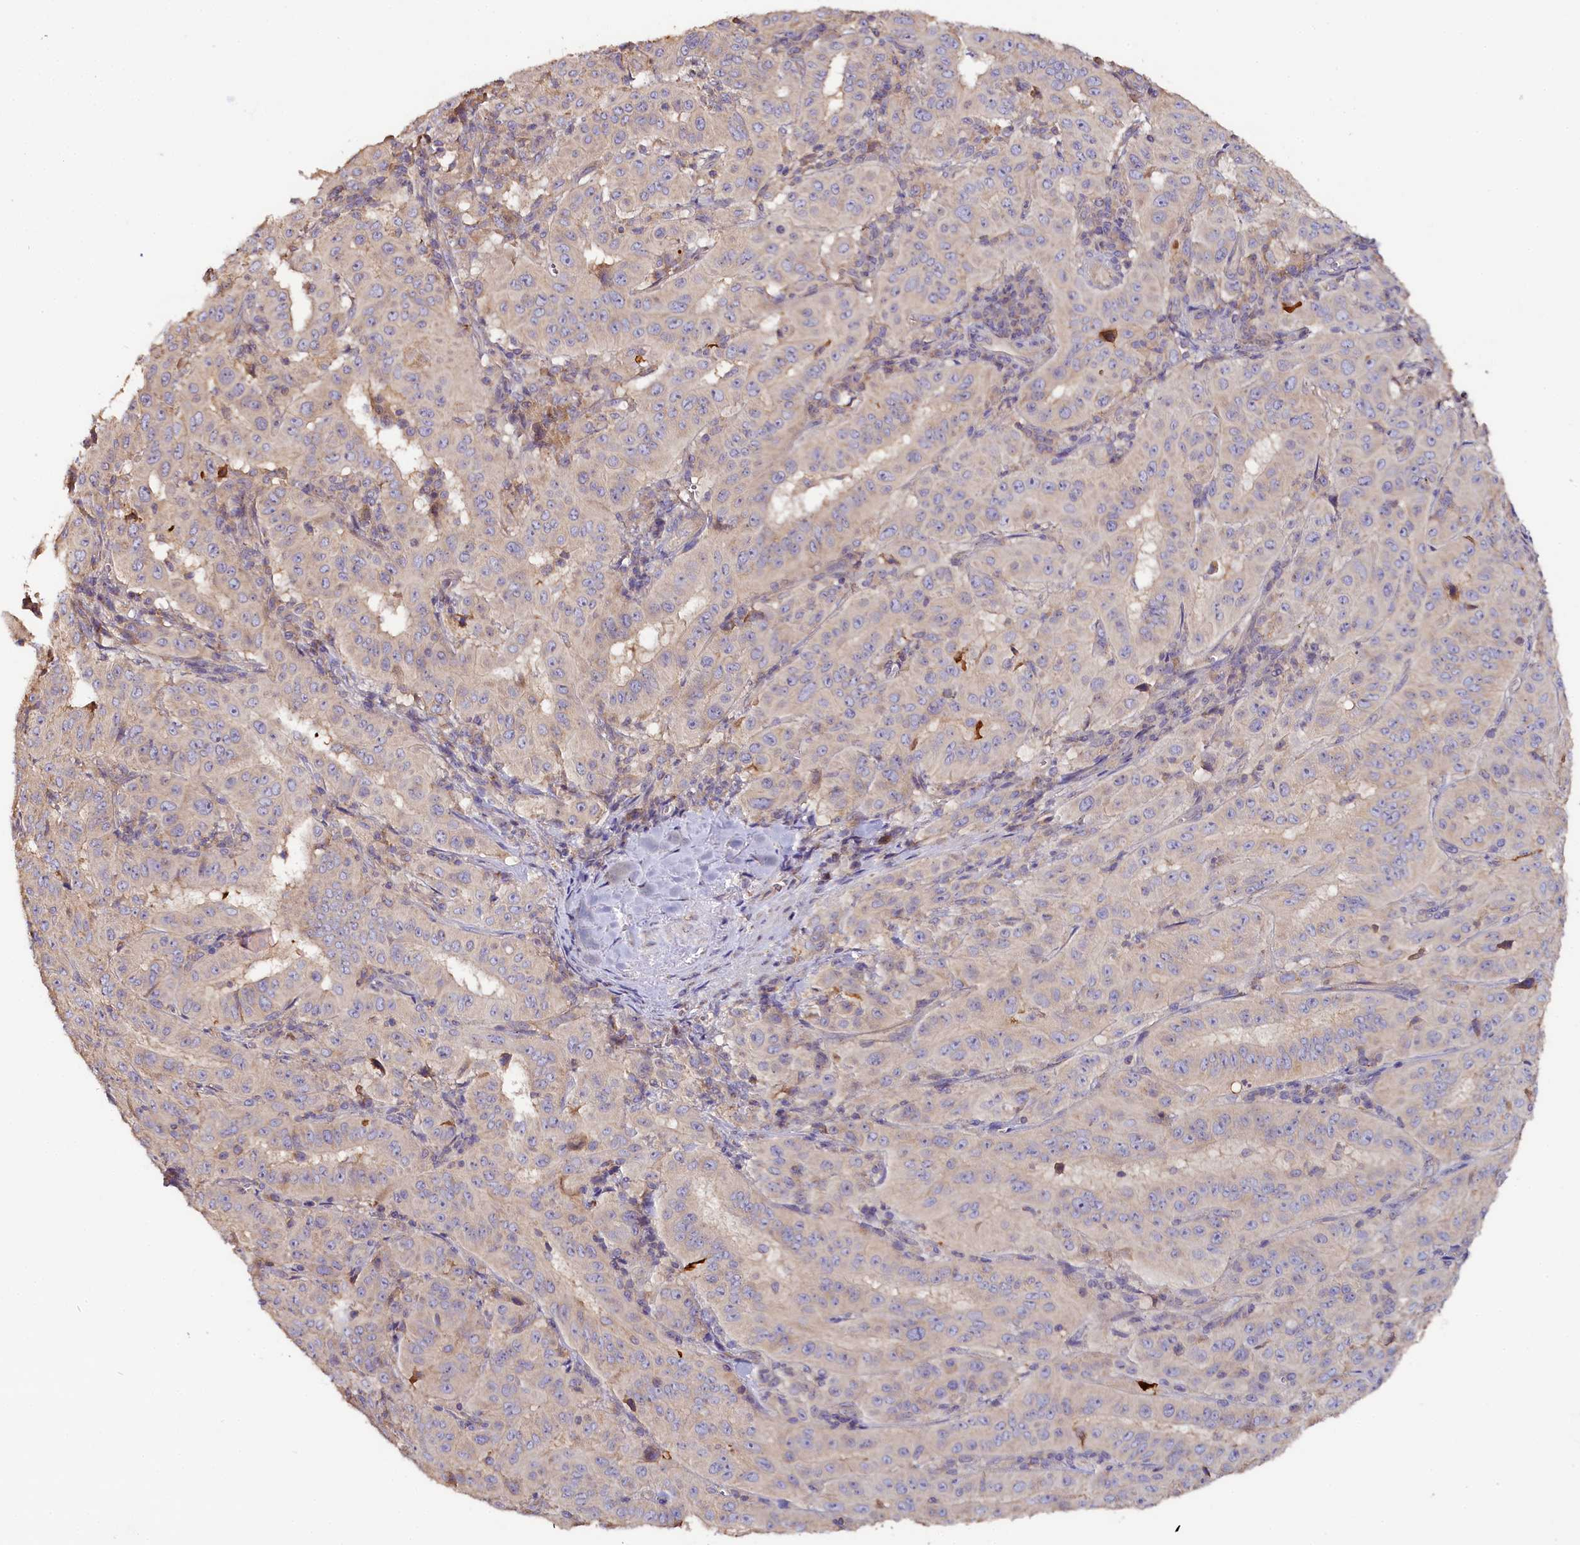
{"staining": {"intensity": "negative", "quantity": "none", "location": "none"}, "tissue": "pancreatic cancer", "cell_type": "Tumor cells", "image_type": "cancer", "snomed": [{"axis": "morphology", "description": "Adenocarcinoma, NOS"}, {"axis": "topography", "description": "Pancreas"}], "caption": "Protein analysis of adenocarcinoma (pancreatic) displays no significant positivity in tumor cells.", "gene": "KATNB1", "patient": {"sex": "male", "age": 63}}